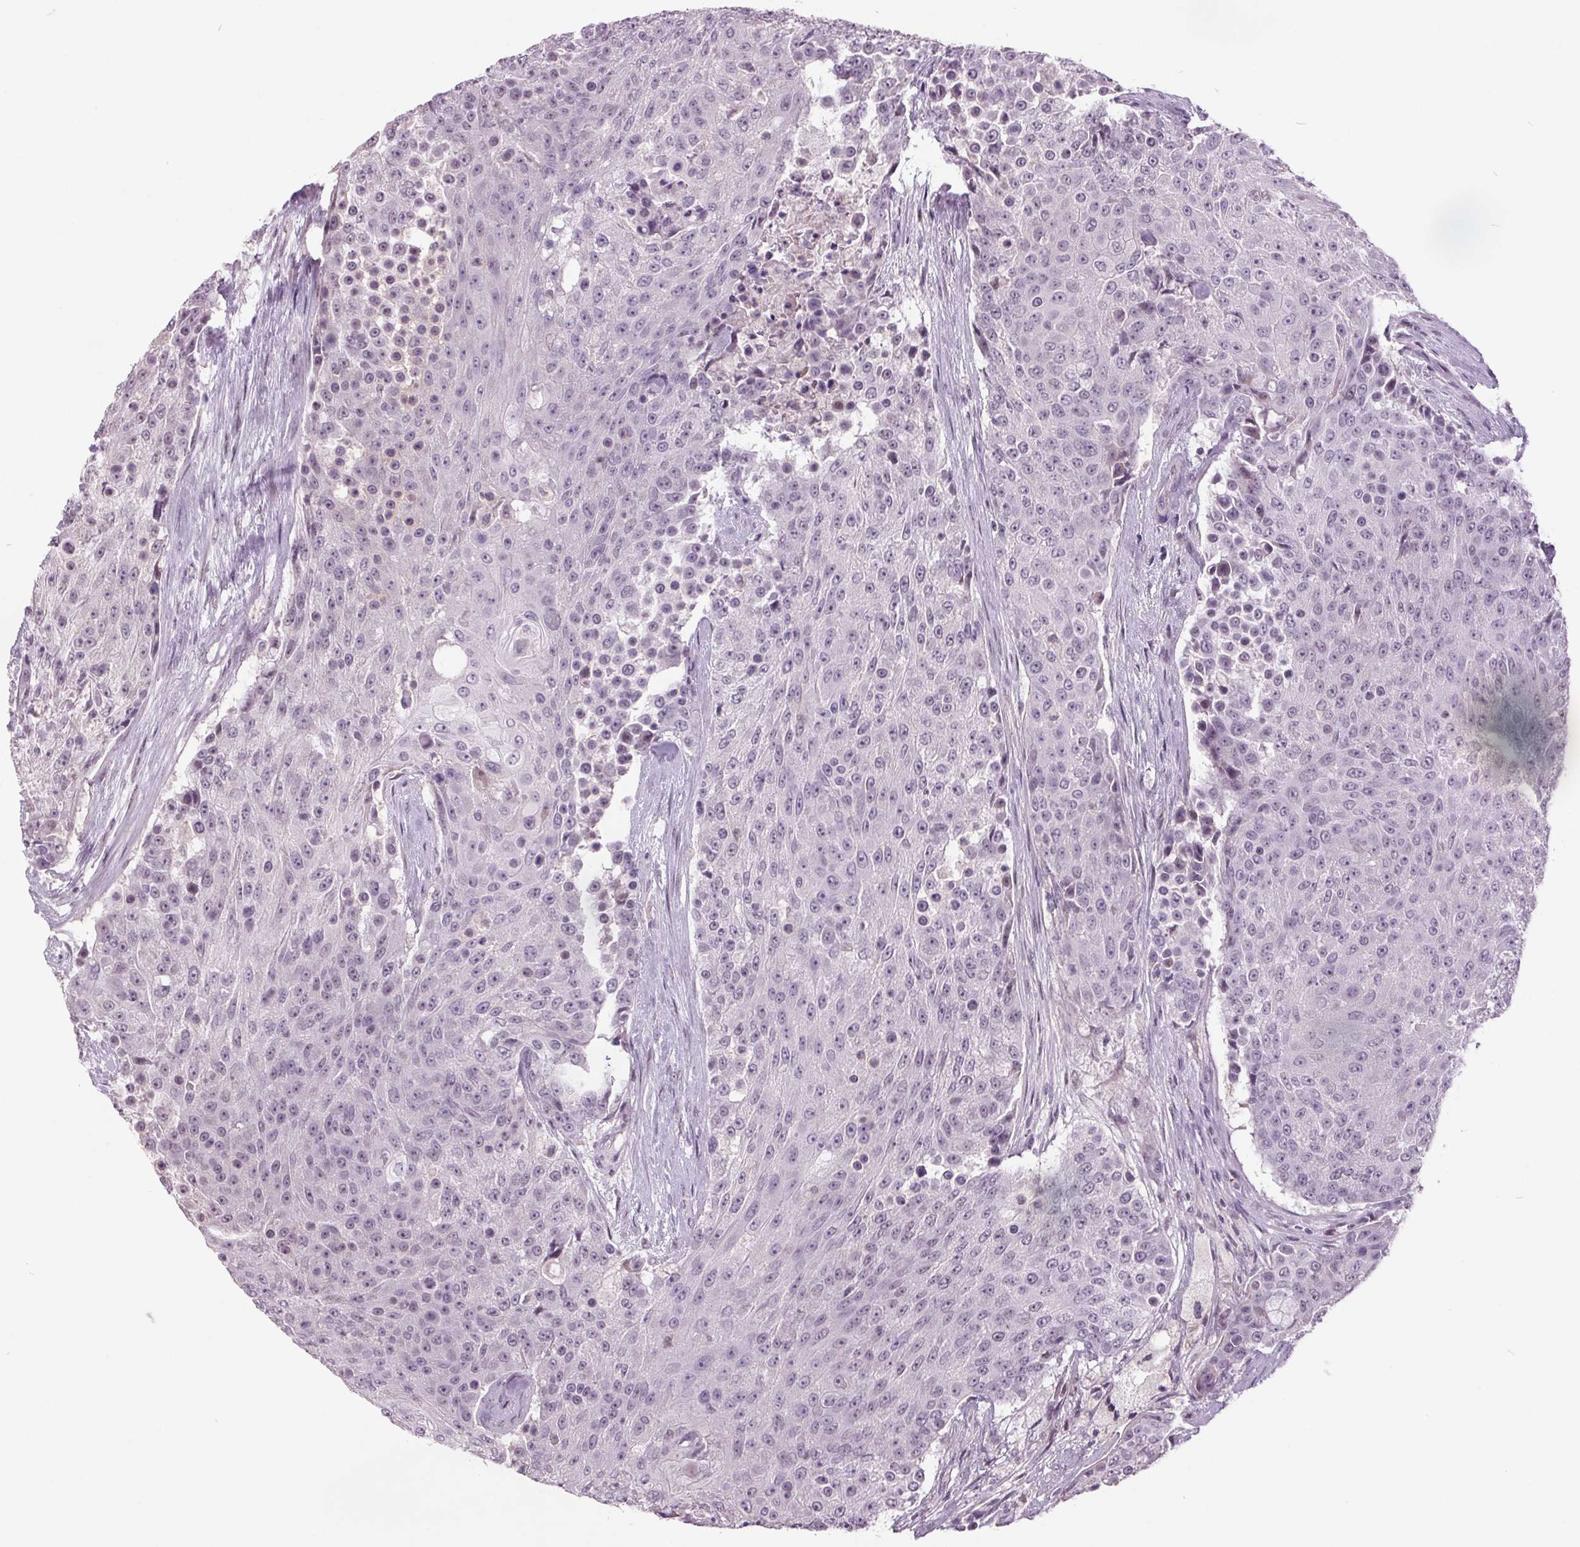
{"staining": {"intensity": "negative", "quantity": "none", "location": "none"}, "tissue": "urothelial cancer", "cell_type": "Tumor cells", "image_type": "cancer", "snomed": [{"axis": "morphology", "description": "Urothelial carcinoma, High grade"}, {"axis": "topography", "description": "Urinary bladder"}], "caption": "High power microscopy image of an IHC photomicrograph of urothelial cancer, revealing no significant staining in tumor cells.", "gene": "C2orf16", "patient": {"sex": "female", "age": 63}}